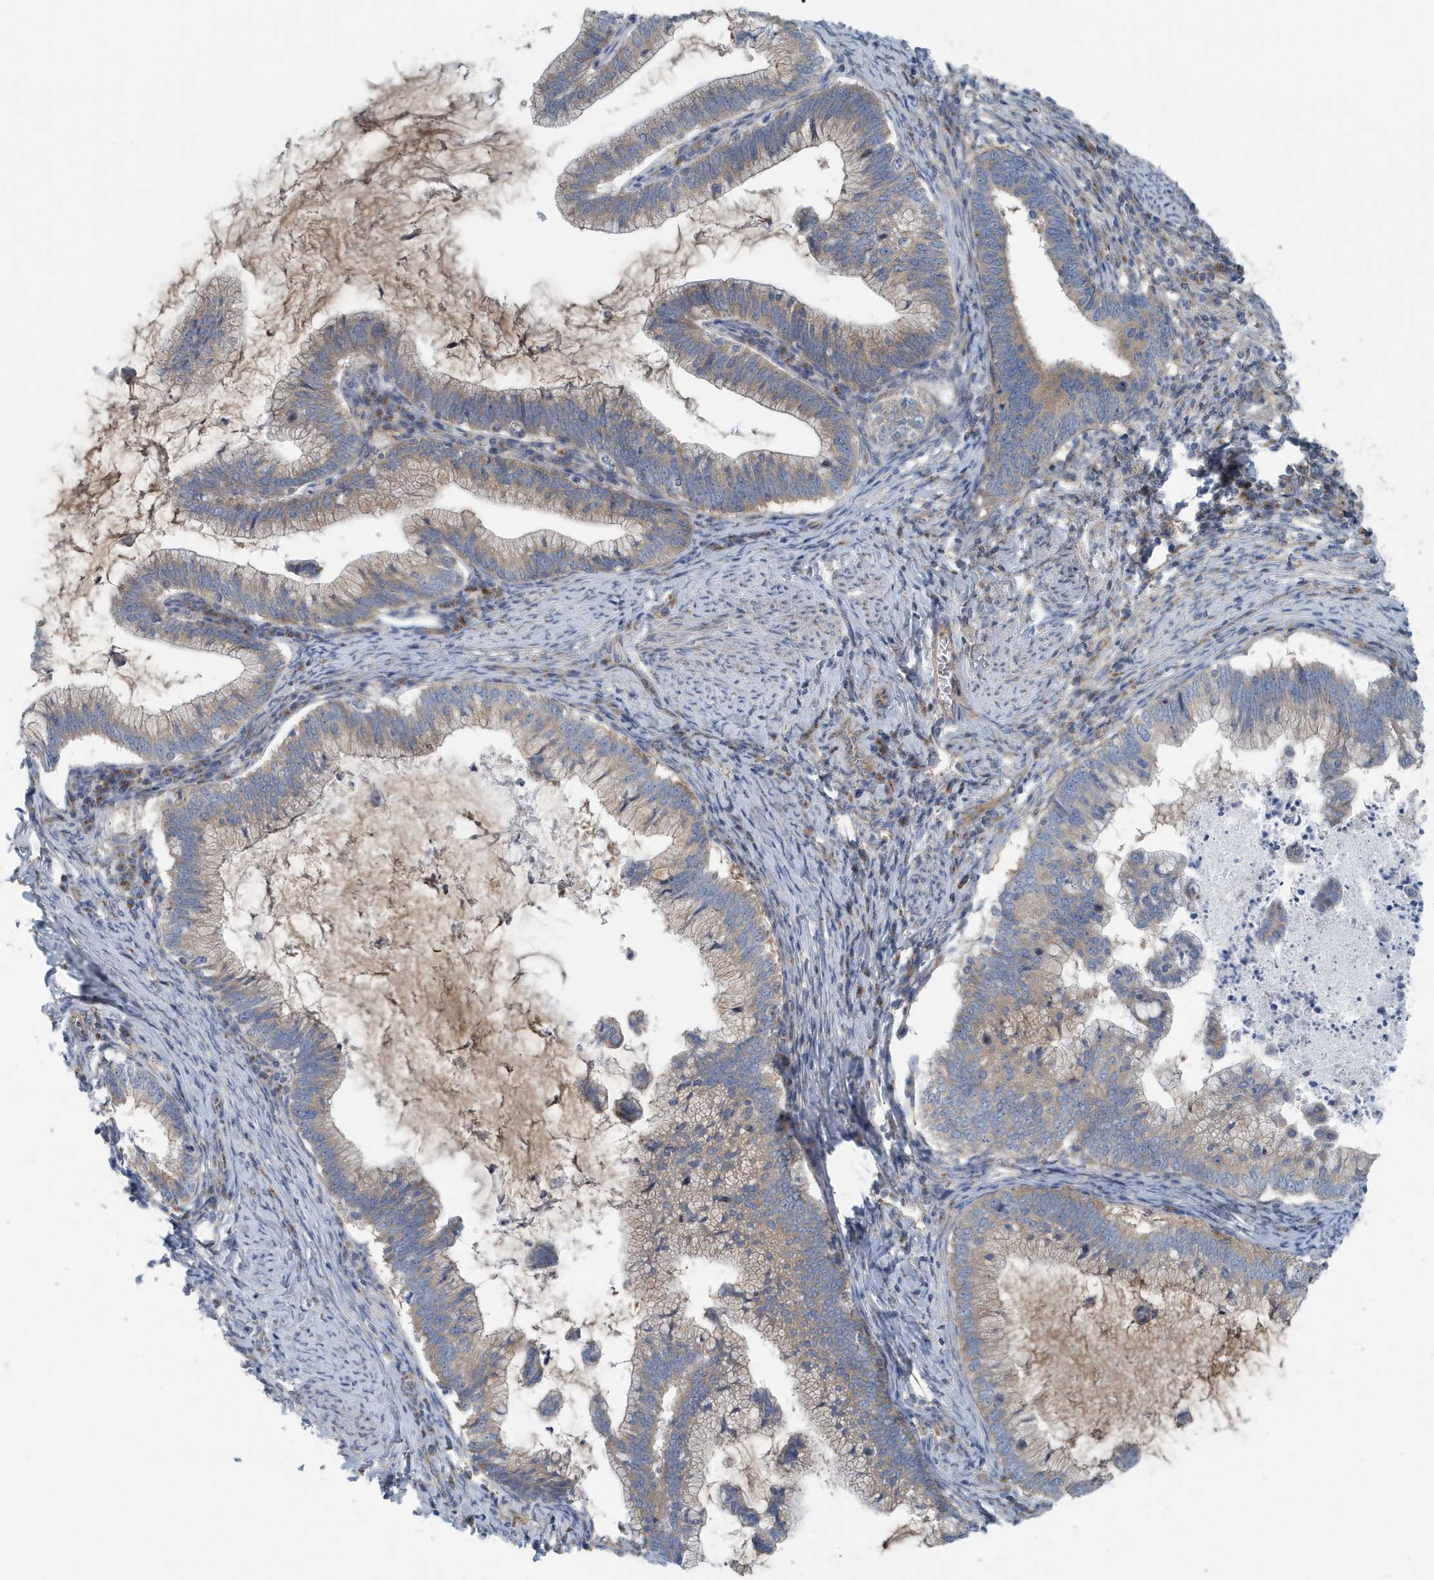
{"staining": {"intensity": "weak", "quantity": ">75%", "location": "cytoplasmic/membranous"}, "tissue": "cervical cancer", "cell_type": "Tumor cells", "image_type": "cancer", "snomed": [{"axis": "morphology", "description": "Adenocarcinoma, NOS"}, {"axis": "topography", "description": "Cervix"}], "caption": "A micrograph showing weak cytoplasmic/membranous positivity in about >75% of tumor cells in cervical adenocarcinoma, as visualized by brown immunohistochemical staining.", "gene": "PPM1M", "patient": {"sex": "female", "age": 36}}